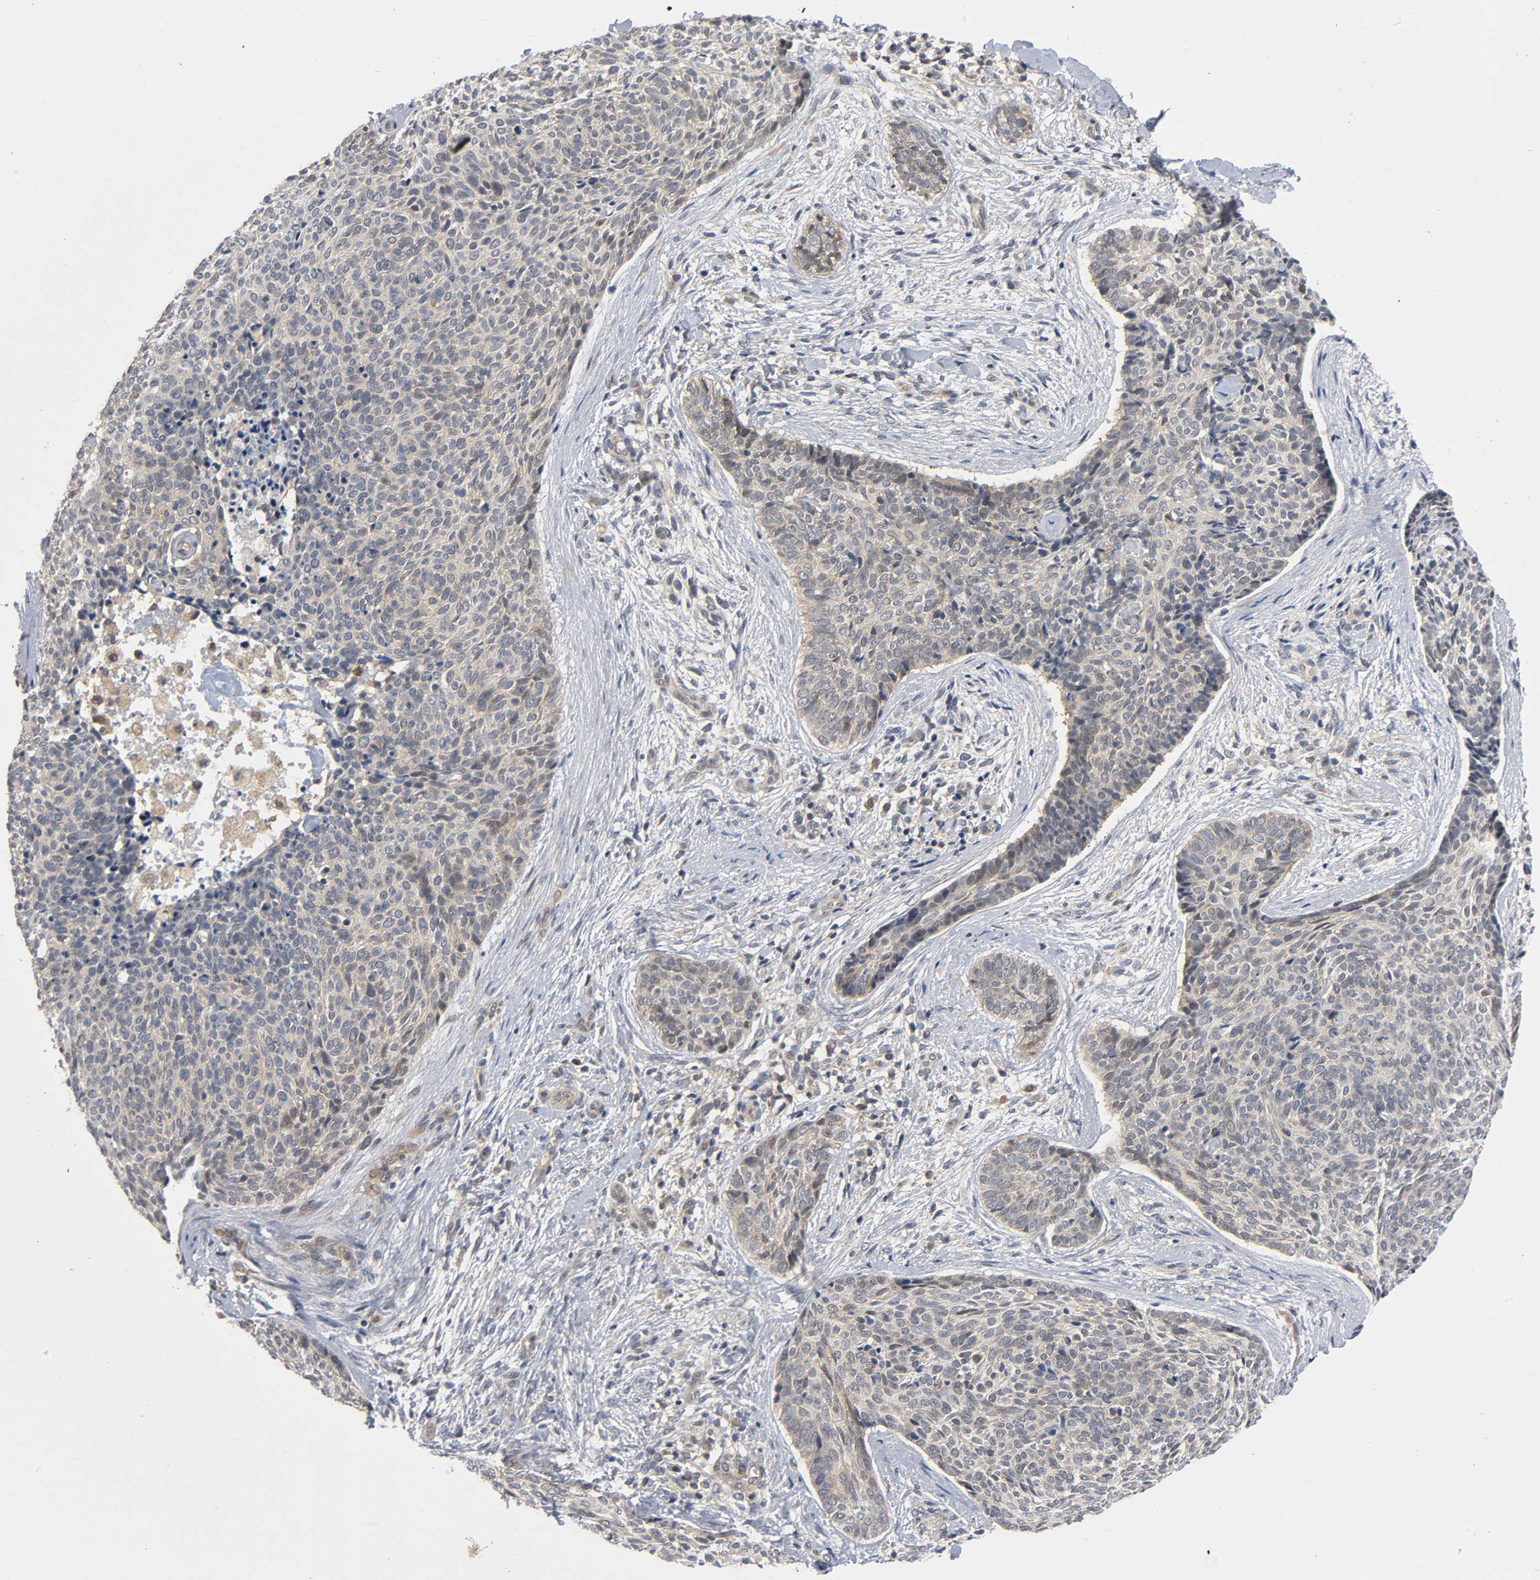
{"staining": {"intensity": "weak", "quantity": ">75%", "location": "cytoplasmic/membranous"}, "tissue": "skin cancer", "cell_type": "Tumor cells", "image_type": "cancer", "snomed": [{"axis": "morphology", "description": "Normal tissue, NOS"}, {"axis": "morphology", "description": "Basal cell carcinoma"}, {"axis": "topography", "description": "Skin"}], "caption": "Human basal cell carcinoma (skin) stained with a protein marker displays weak staining in tumor cells.", "gene": "MAPK8", "patient": {"sex": "female", "age": 57}}